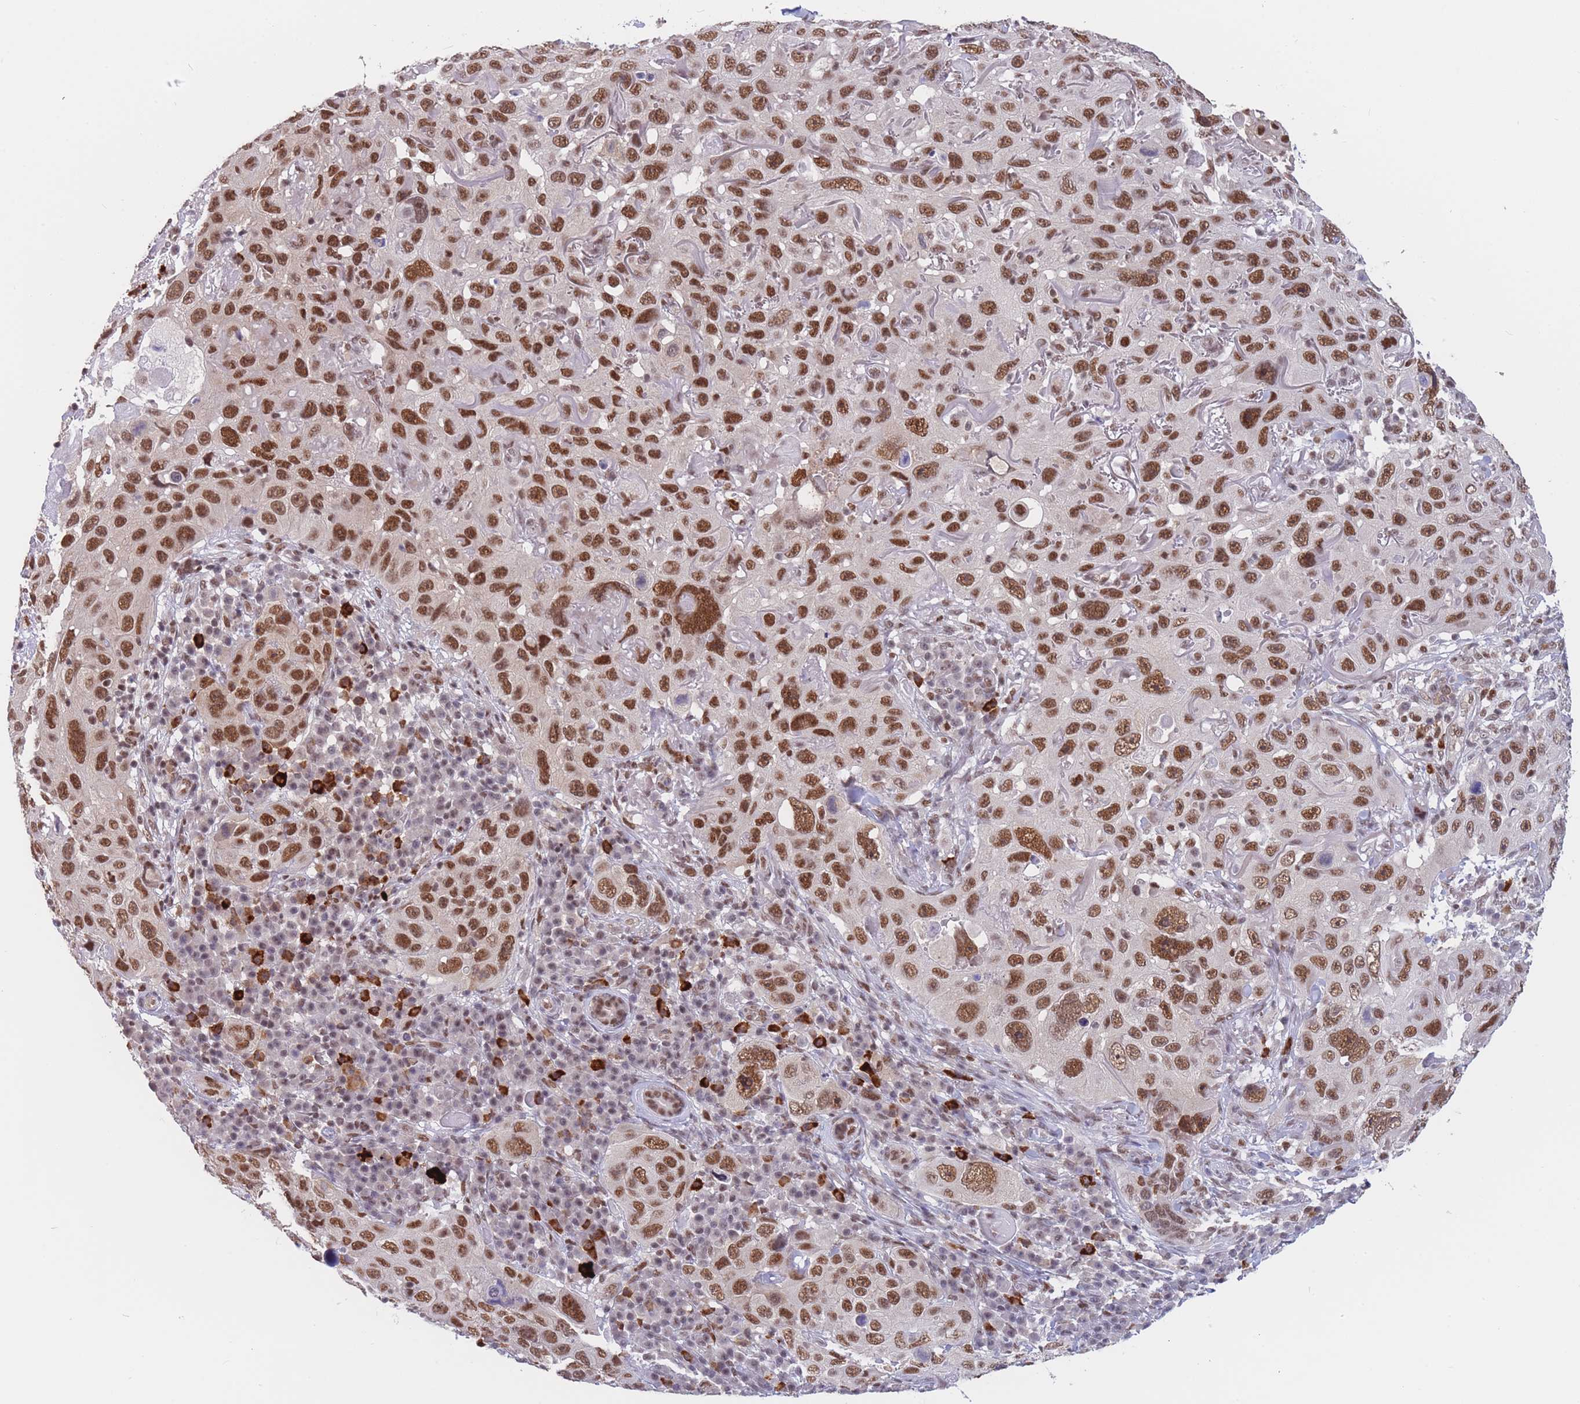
{"staining": {"intensity": "strong", "quantity": ">75%", "location": "nuclear"}, "tissue": "skin cancer", "cell_type": "Tumor cells", "image_type": "cancer", "snomed": [{"axis": "morphology", "description": "Squamous cell carcinoma in situ, NOS"}, {"axis": "morphology", "description": "Squamous cell carcinoma, NOS"}, {"axis": "topography", "description": "Skin"}], "caption": "This is an image of immunohistochemistry (IHC) staining of squamous cell carcinoma in situ (skin), which shows strong expression in the nuclear of tumor cells.", "gene": "SMAD9", "patient": {"sex": "male", "age": 93}}